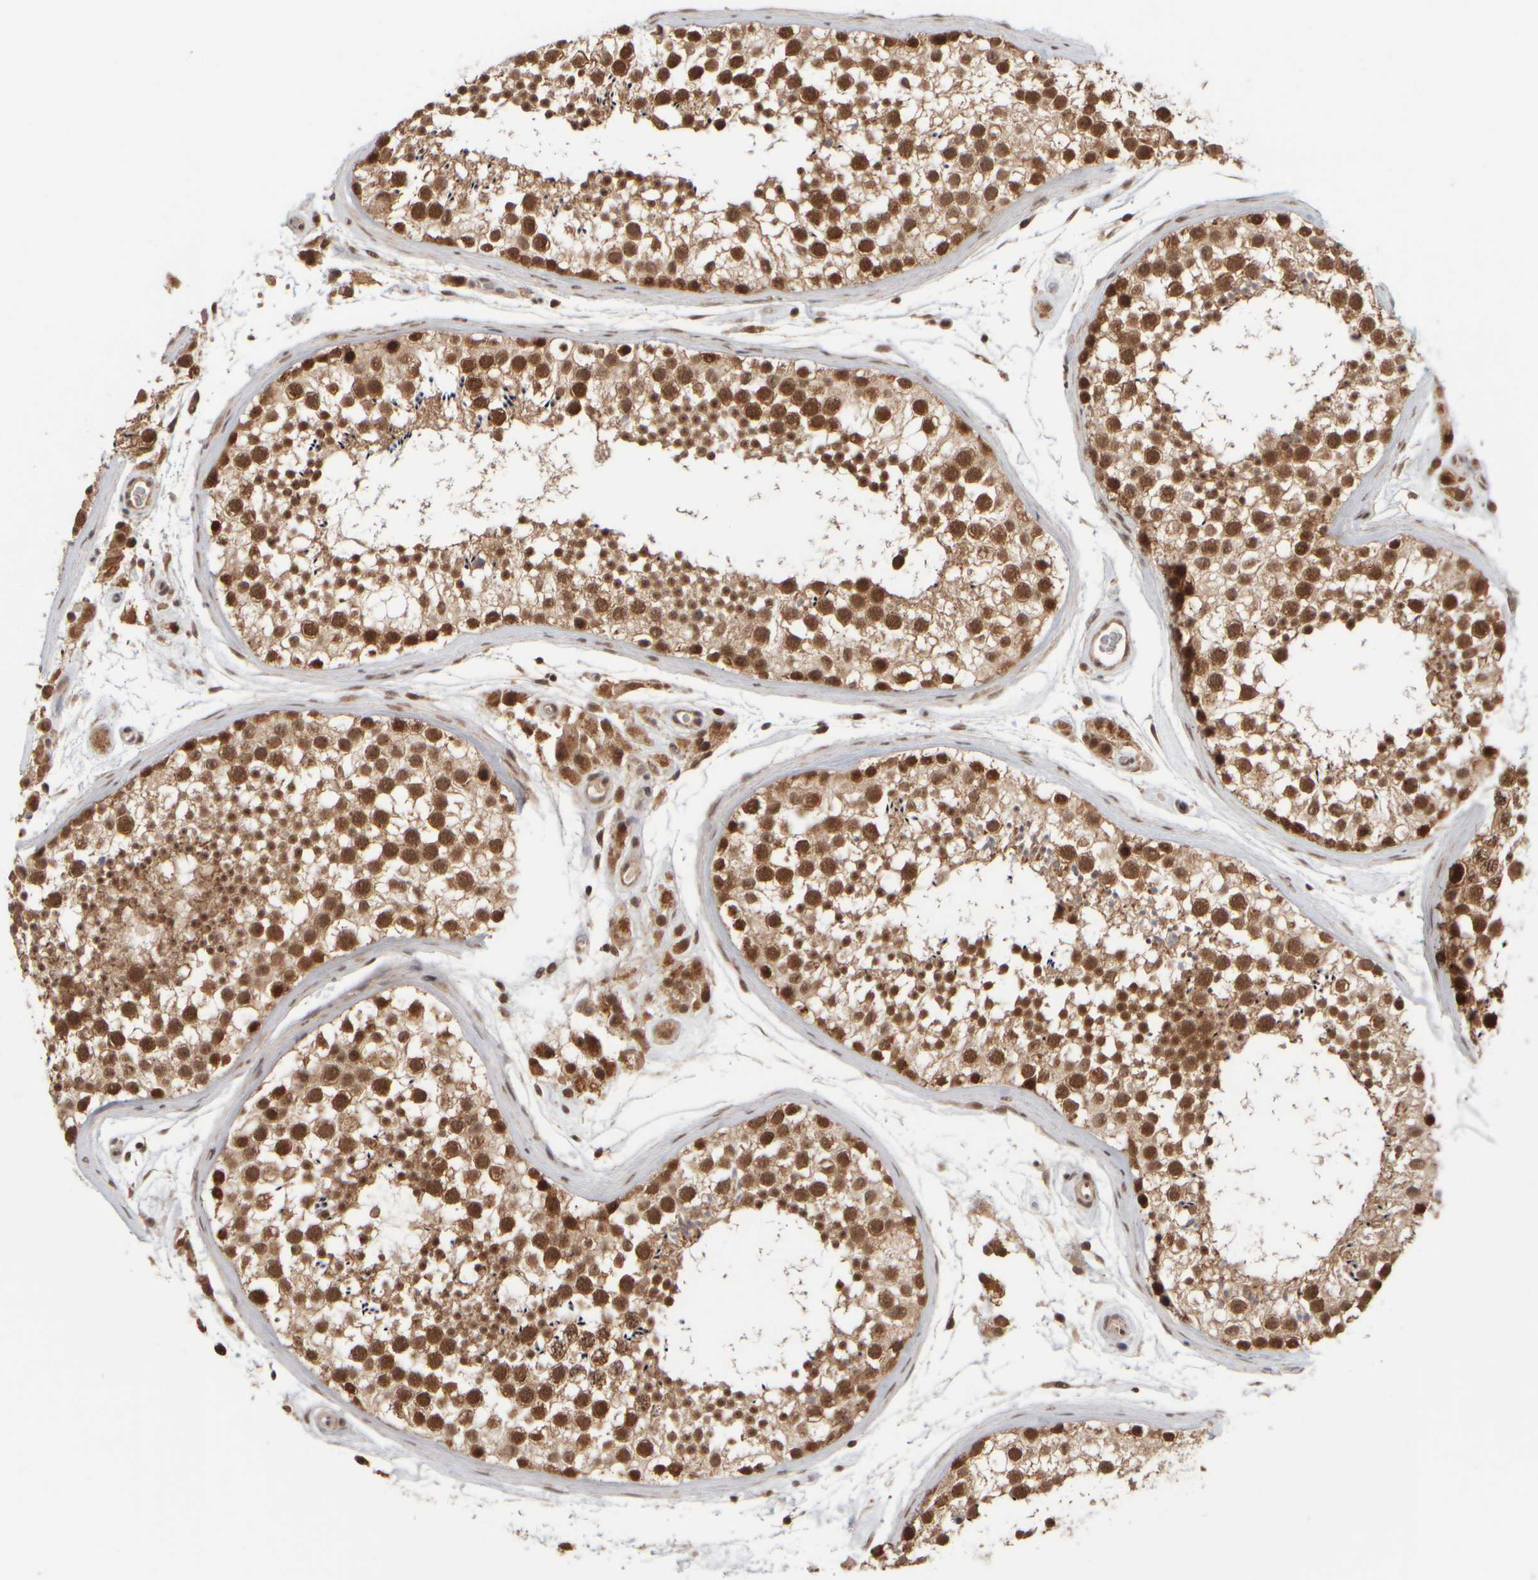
{"staining": {"intensity": "moderate", "quantity": ">75%", "location": "cytoplasmic/membranous,nuclear"}, "tissue": "testis", "cell_type": "Cells in seminiferous ducts", "image_type": "normal", "snomed": [{"axis": "morphology", "description": "Normal tissue, NOS"}, {"axis": "topography", "description": "Testis"}], "caption": "Cells in seminiferous ducts display medium levels of moderate cytoplasmic/membranous,nuclear staining in about >75% of cells in normal testis. Immunohistochemistry (ihc) stains the protein of interest in brown and the nuclei are stained blue.", "gene": "SYNRG", "patient": {"sex": "male", "age": 46}}